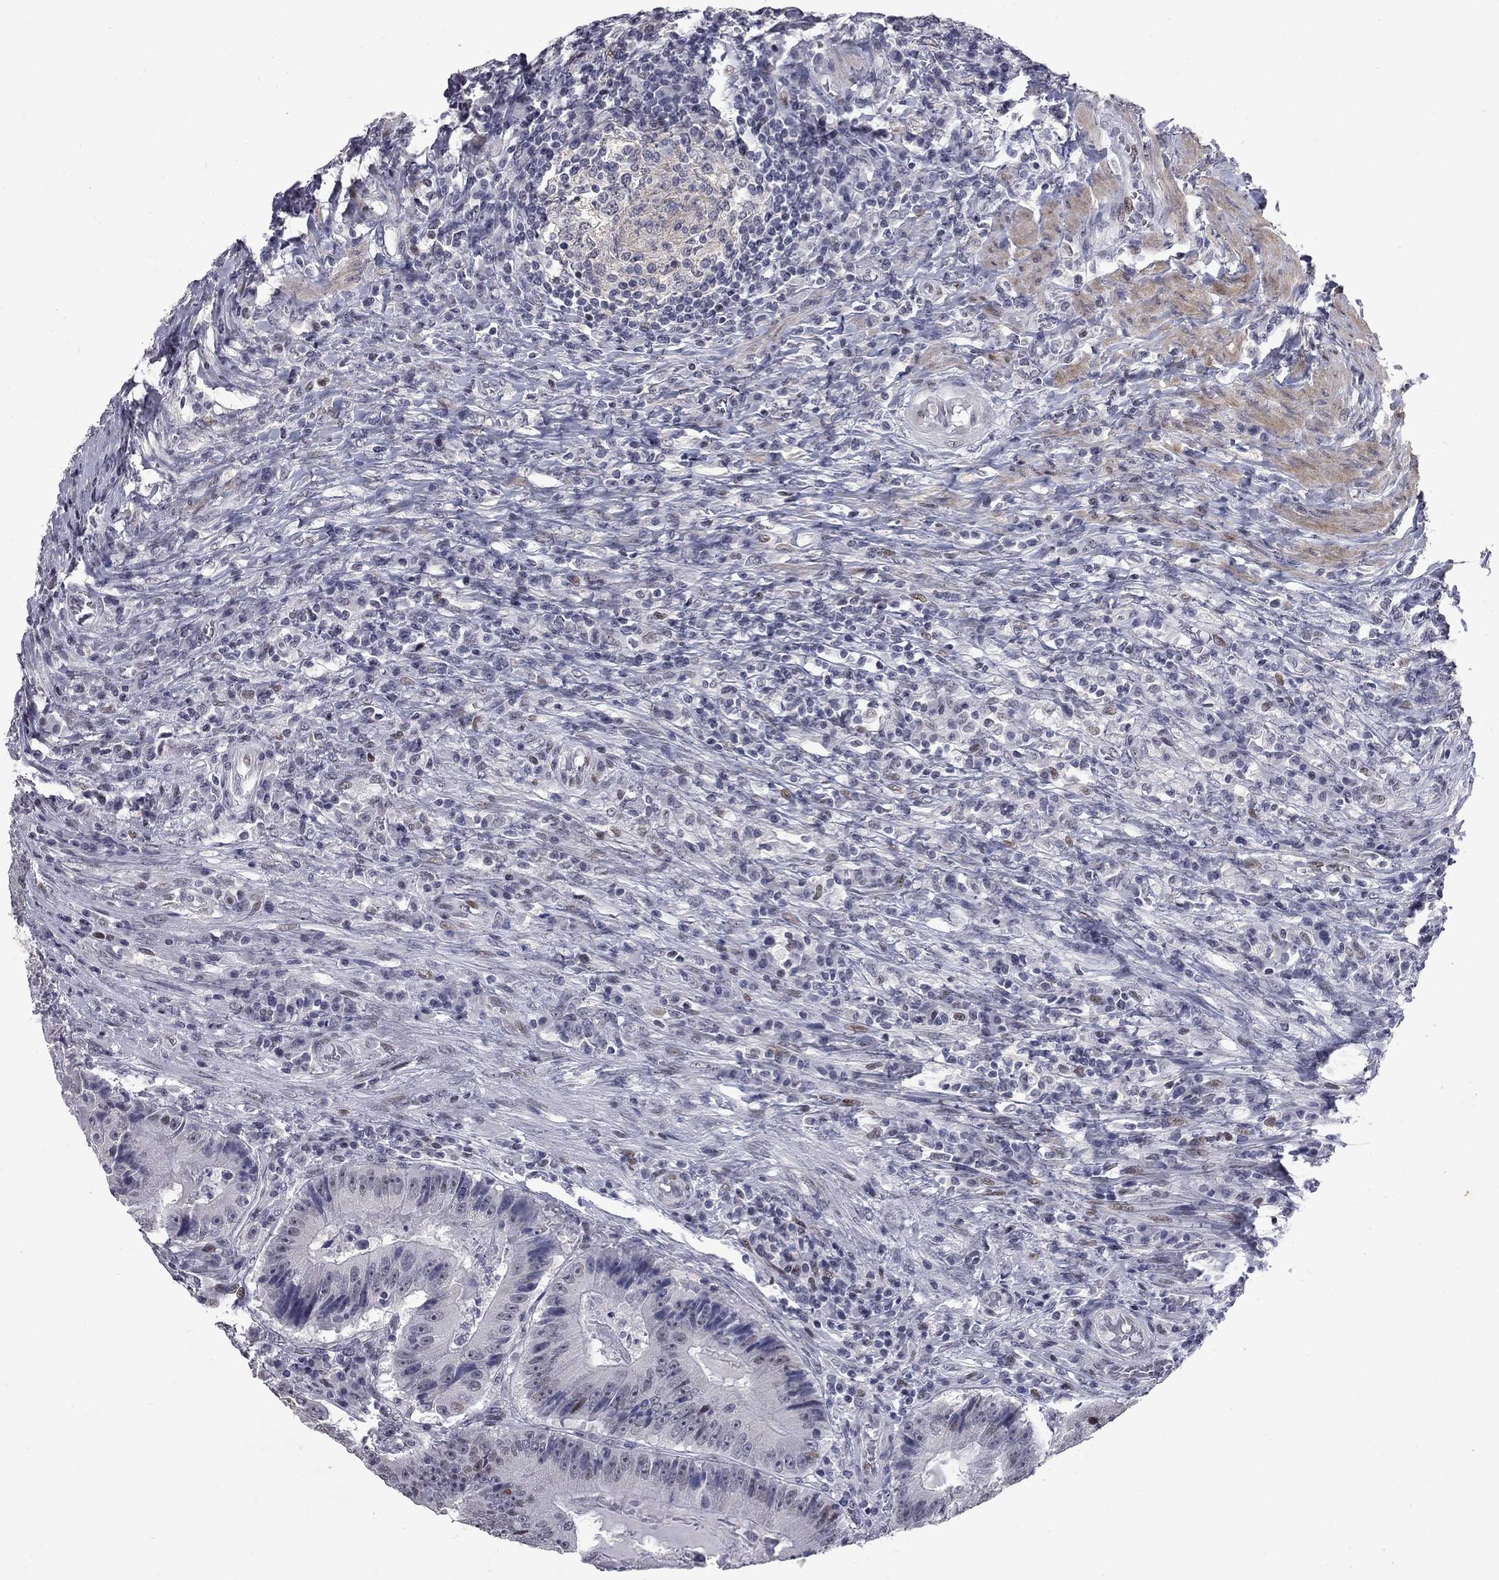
{"staining": {"intensity": "moderate", "quantity": "<25%", "location": "nuclear"}, "tissue": "colorectal cancer", "cell_type": "Tumor cells", "image_type": "cancer", "snomed": [{"axis": "morphology", "description": "Adenocarcinoma, NOS"}, {"axis": "topography", "description": "Colon"}], "caption": "Approximately <25% of tumor cells in human colorectal adenocarcinoma demonstrate moderate nuclear protein positivity as visualized by brown immunohistochemical staining.", "gene": "ZNF154", "patient": {"sex": "female", "age": 86}}